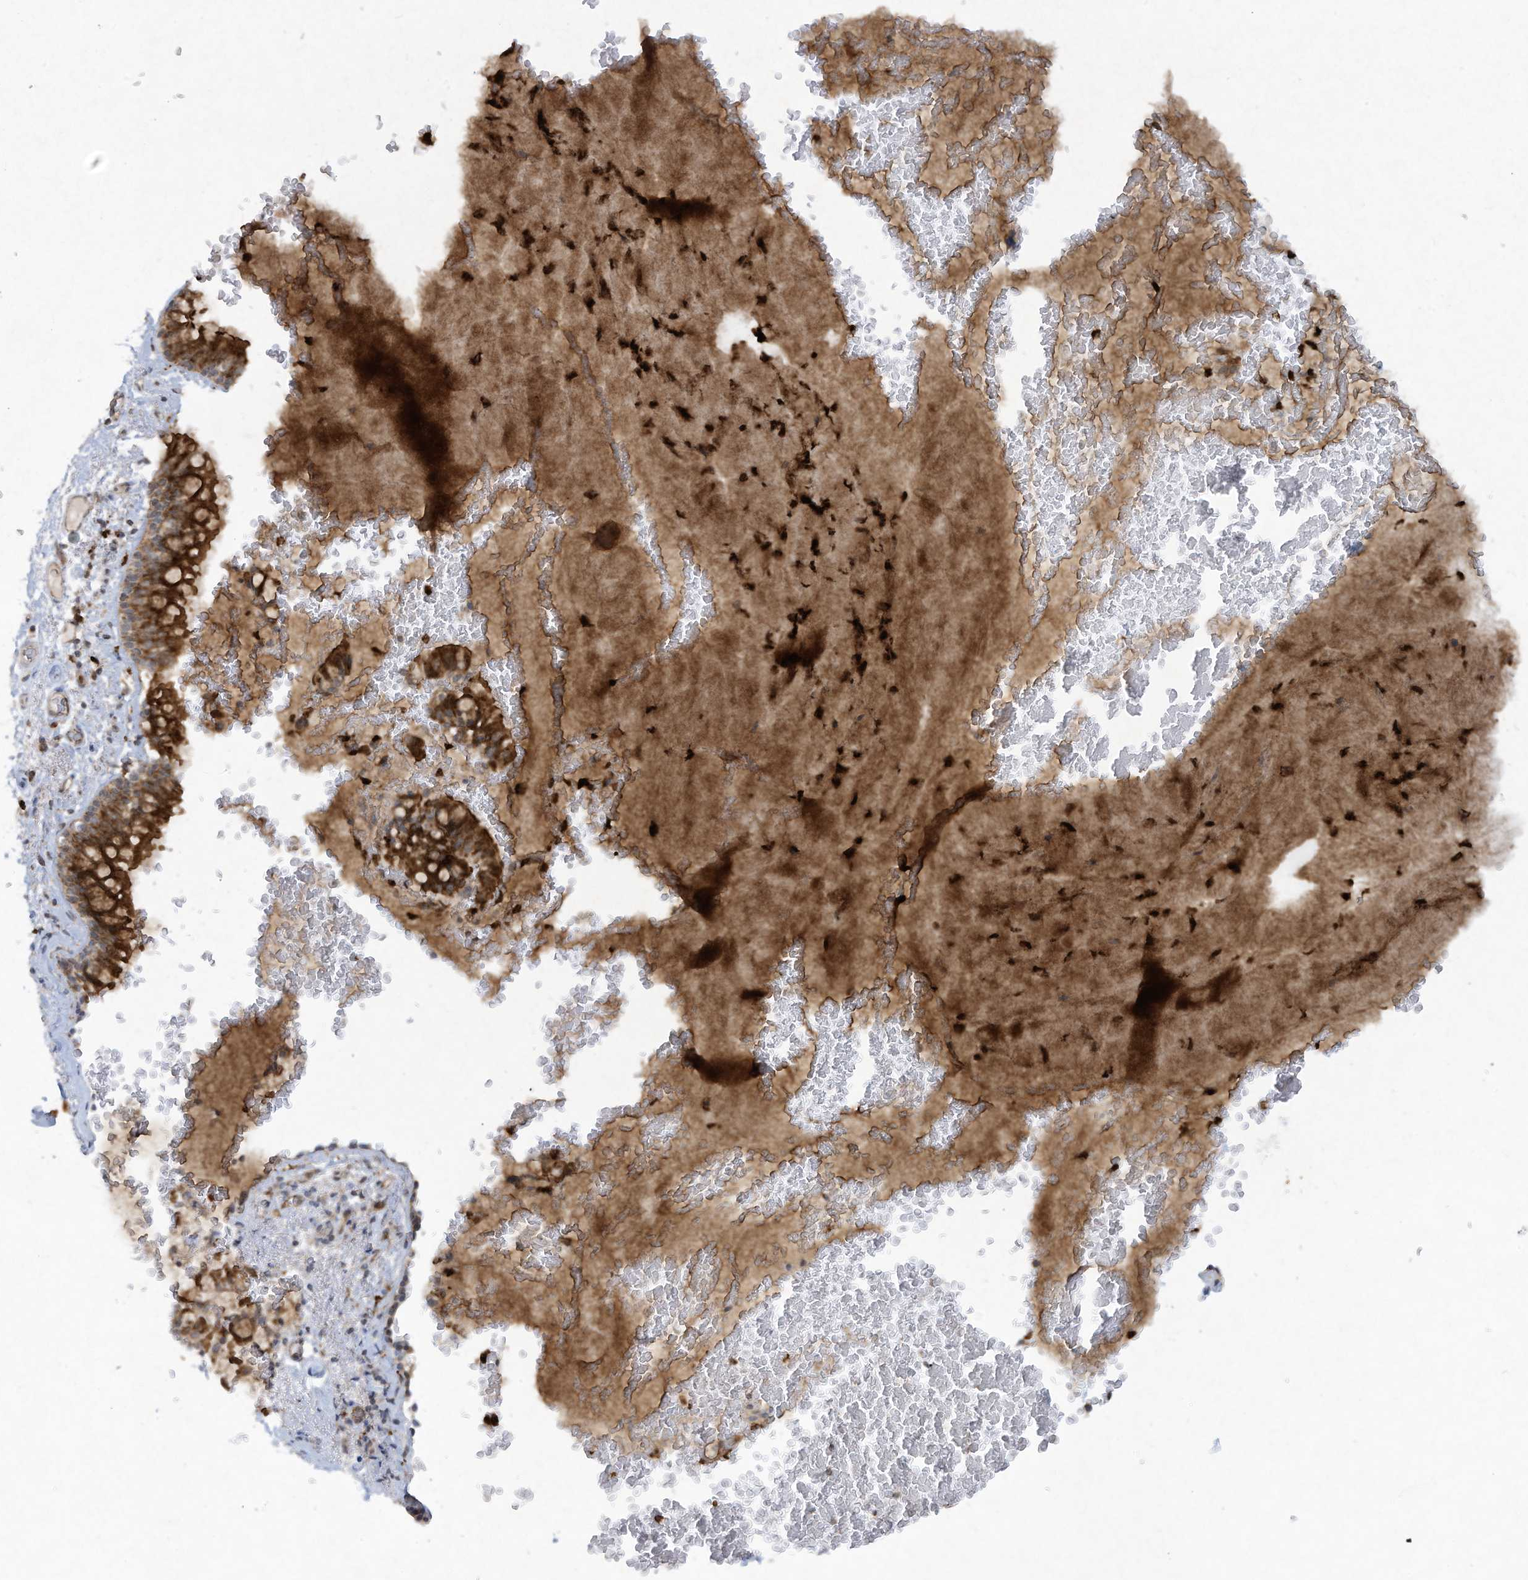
{"staining": {"intensity": "strong", "quantity": ">75%", "location": "cytoplasmic/membranous"}, "tissue": "bronchus", "cell_type": "Respiratory epithelial cells", "image_type": "normal", "snomed": [{"axis": "morphology", "description": "Normal tissue, NOS"}, {"axis": "topography", "description": "Cartilage tissue"}, {"axis": "topography", "description": "Bronchus"}], "caption": "A micrograph showing strong cytoplasmic/membranous positivity in about >75% of respiratory epithelial cells in unremarkable bronchus, as visualized by brown immunohistochemical staining.", "gene": "CHRNA4", "patient": {"sex": "female", "age": 36}}